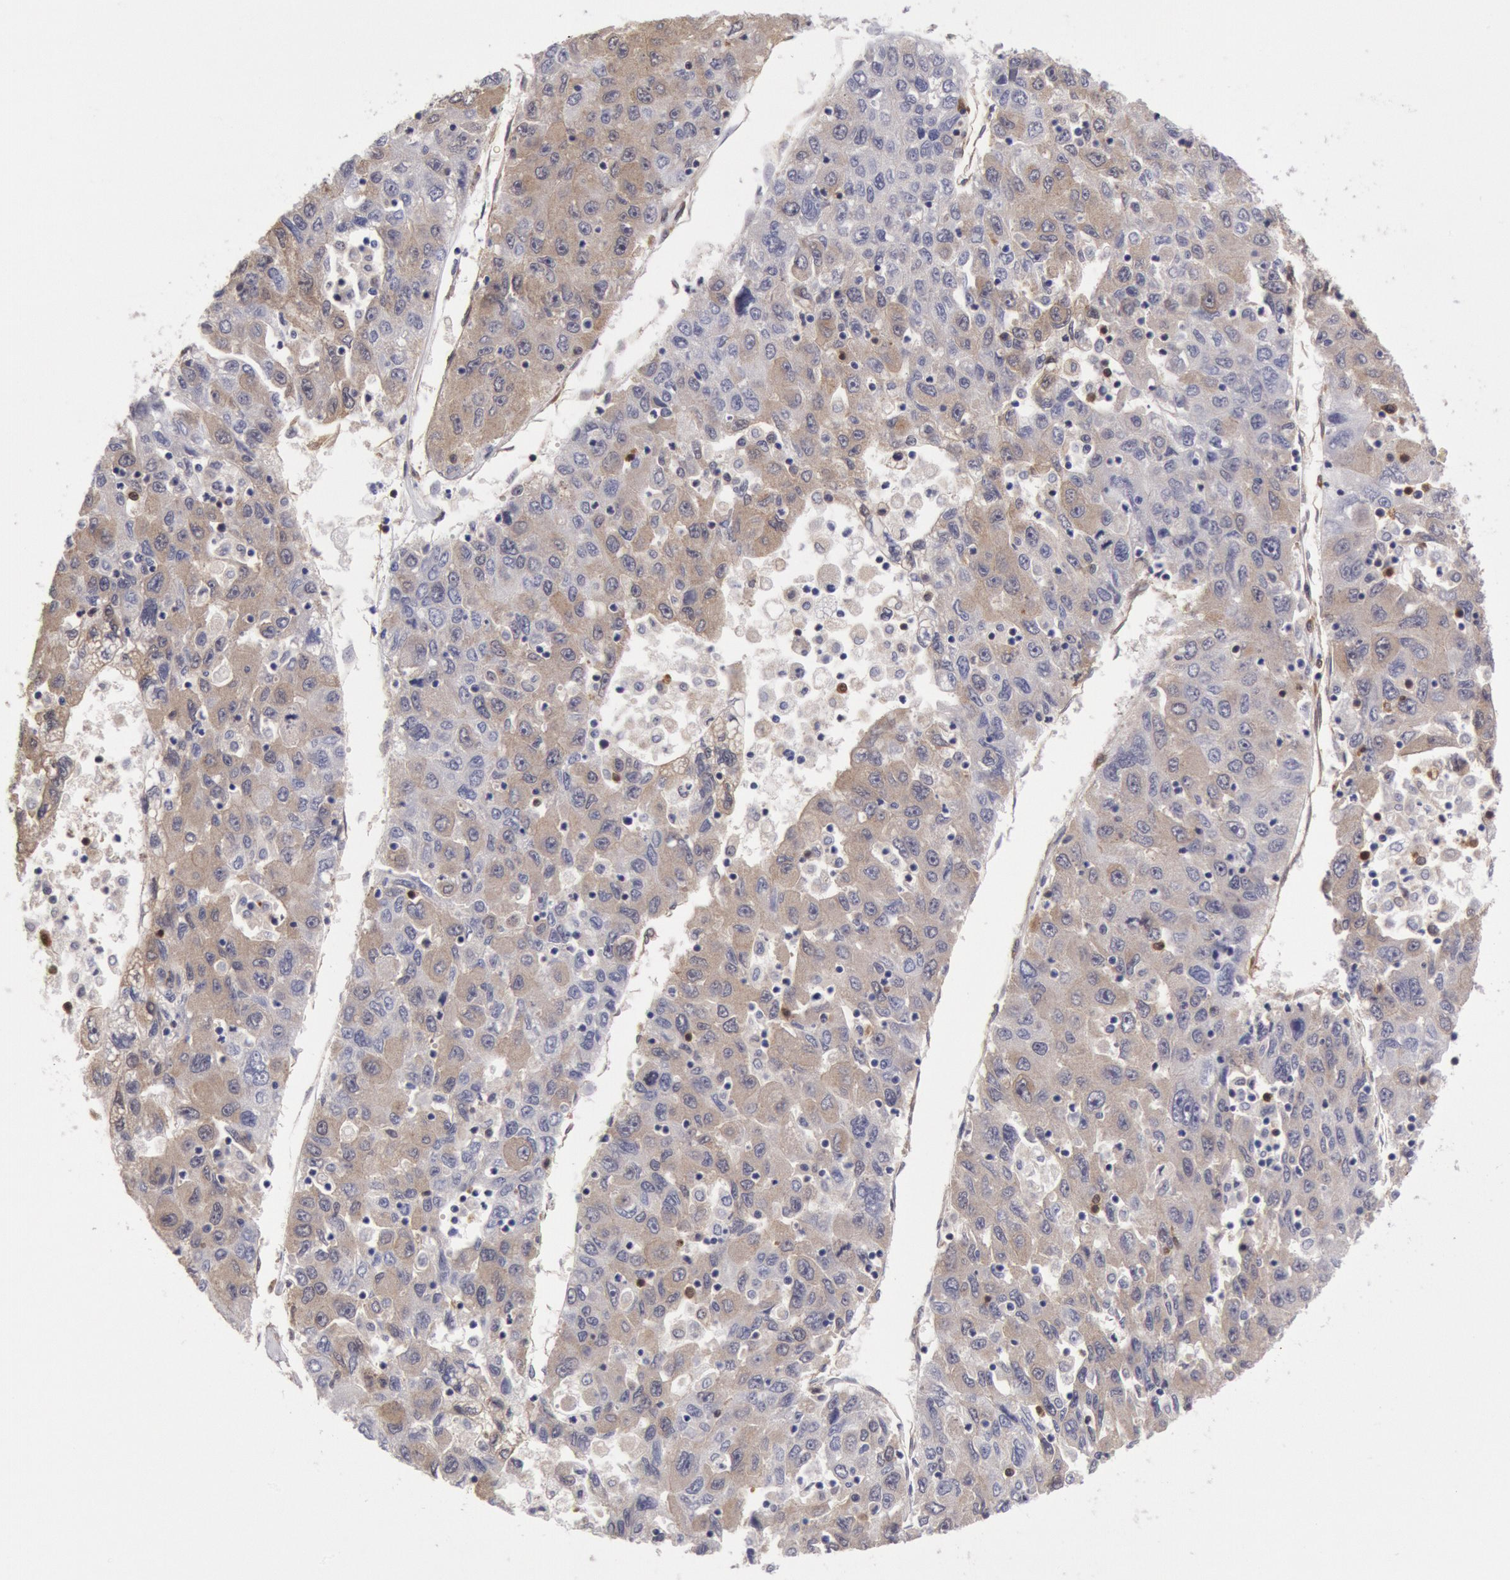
{"staining": {"intensity": "weak", "quantity": "25%-75%", "location": "cytoplasmic/membranous"}, "tissue": "liver cancer", "cell_type": "Tumor cells", "image_type": "cancer", "snomed": [{"axis": "morphology", "description": "Carcinoma, Hepatocellular, NOS"}, {"axis": "topography", "description": "Liver"}], "caption": "Weak cytoplasmic/membranous staining for a protein is appreciated in approximately 25%-75% of tumor cells of liver cancer using IHC.", "gene": "CCDC50", "patient": {"sex": "male", "age": 49}}